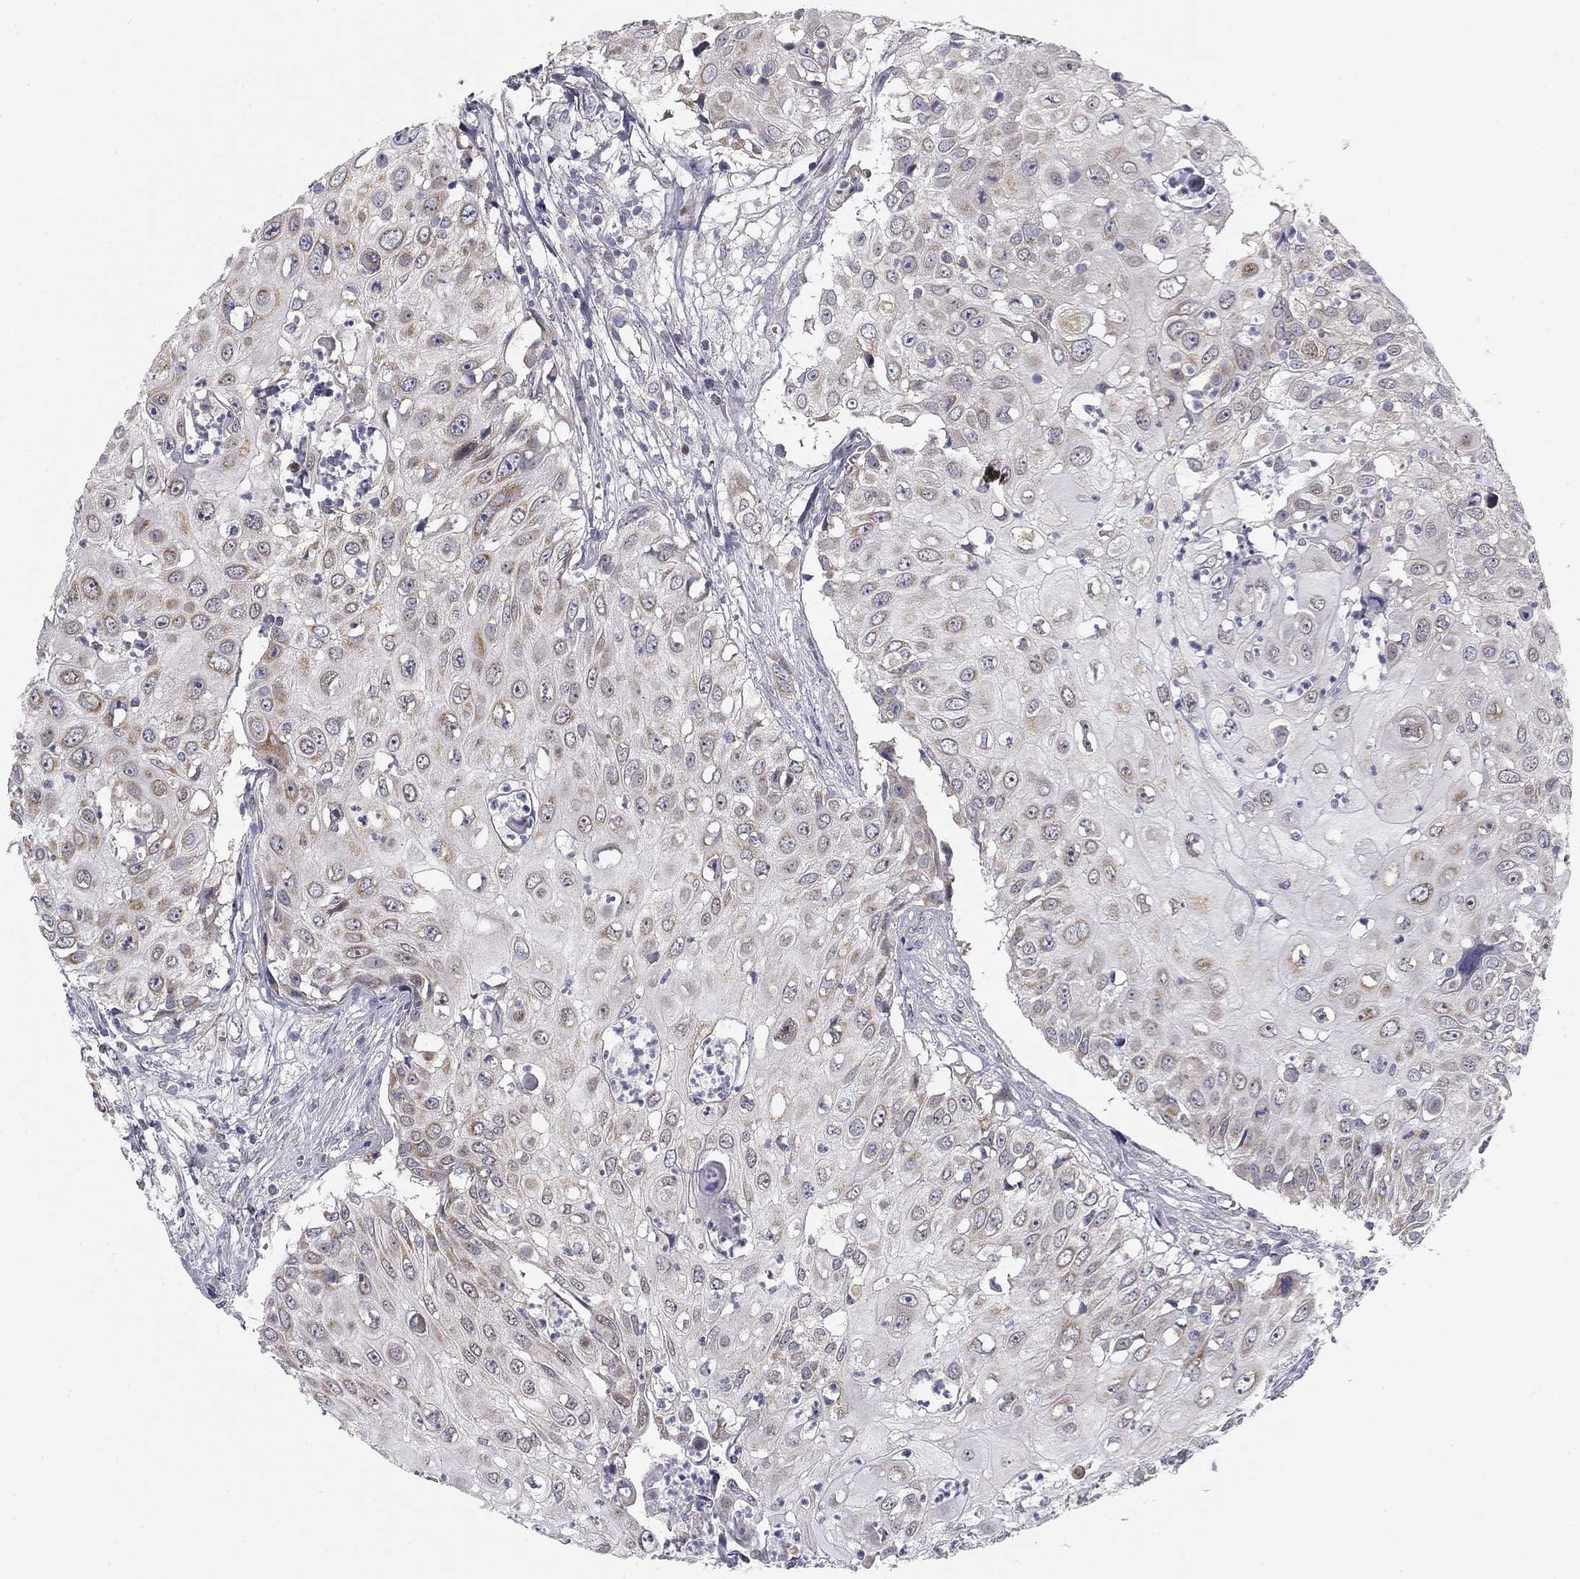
{"staining": {"intensity": "weak", "quantity": "25%-75%", "location": "cytoplasmic/membranous"}, "tissue": "urothelial cancer", "cell_type": "Tumor cells", "image_type": "cancer", "snomed": [{"axis": "morphology", "description": "Urothelial carcinoma, High grade"}, {"axis": "topography", "description": "Urinary bladder"}], "caption": "Immunohistochemistry (IHC) of urothelial cancer demonstrates low levels of weak cytoplasmic/membranous positivity in approximately 25%-75% of tumor cells.", "gene": "SLC2A9", "patient": {"sex": "female", "age": 79}}